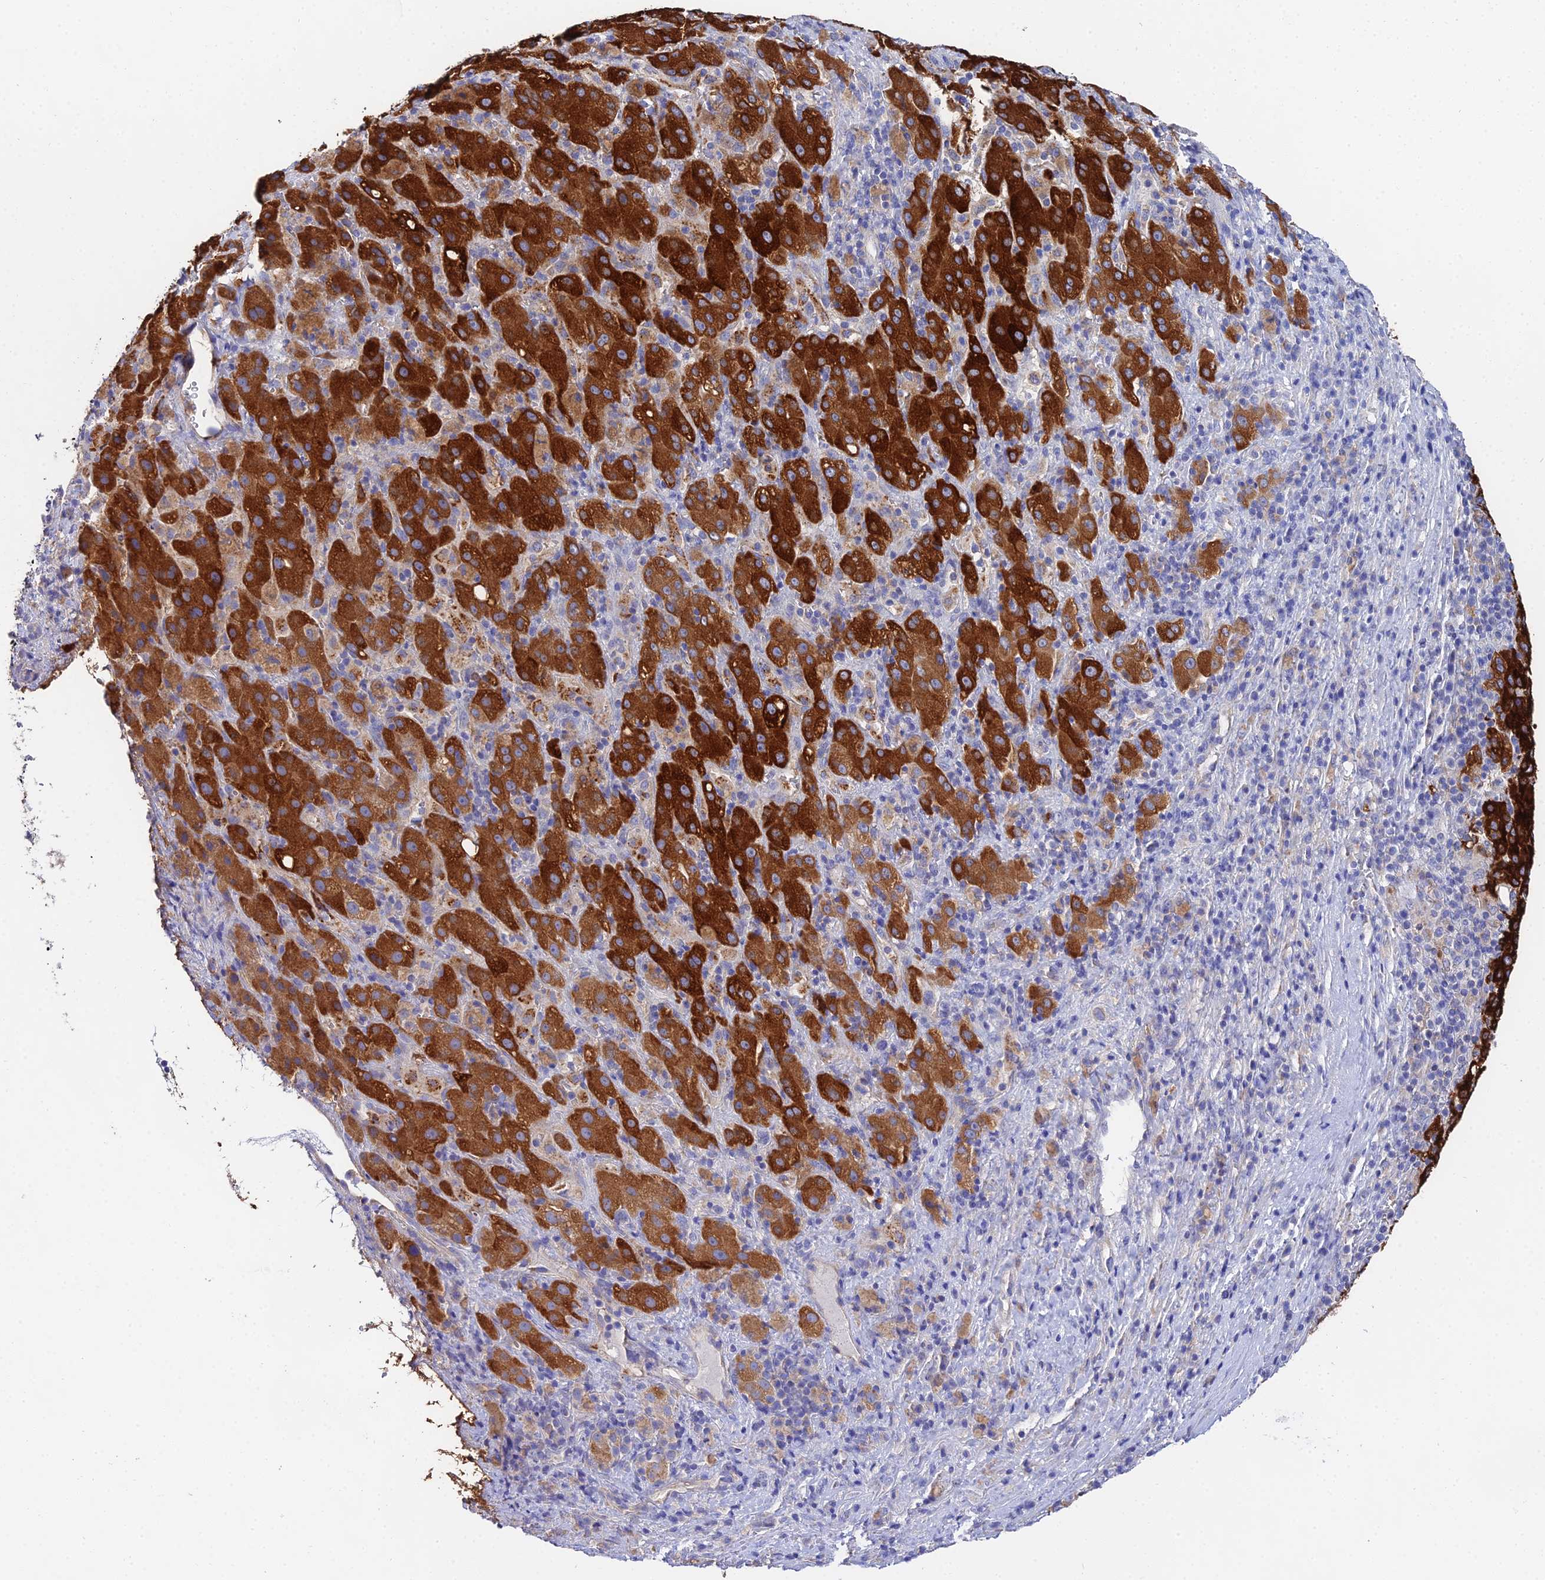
{"staining": {"intensity": "strong", "quantity": ">75%", "location": "cytoplasmic/membranous"}, "tissue": "liver cancer", "cell_type": "Tumor cells", "image_type": "cancer", "snomed": [{"axis": "morphology", "description": "Carcinoma, Hepatocellular, NOS"}, {"axis": "topography", "description": "Liver"}], "caption": "DAB (3,3'-diaminobenzidine) immunohistochemical staining of hepatocellular carcinoma (liver) reveals strong cytoplasmic/membranous protein expression in approximately >75% of tumor cells.", "gene": "PPP2R2C", "patient": {"sex": "female", "age": 58}}